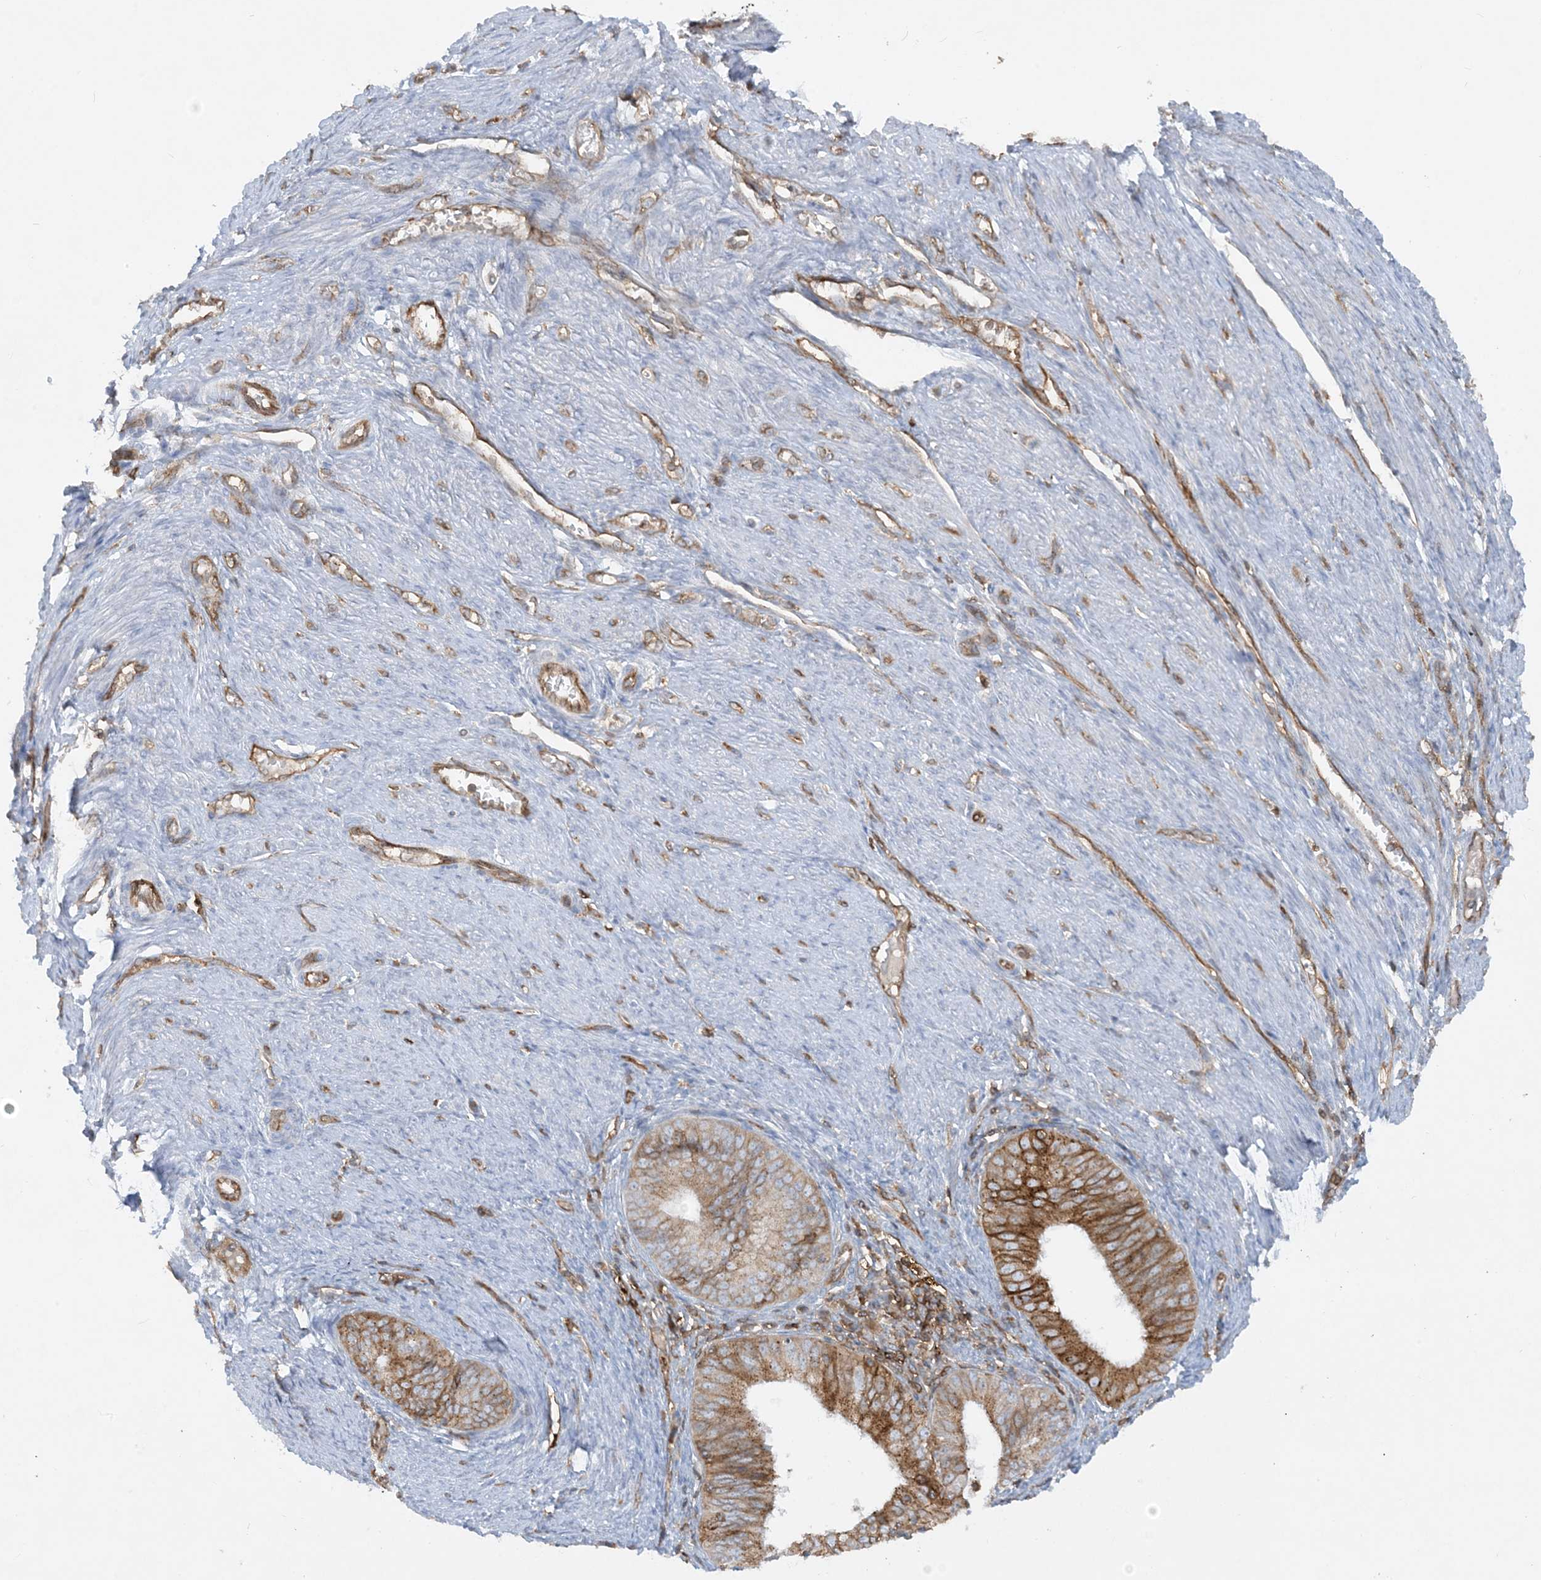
{"staining": {"intensity": "strong", "quantity": ">75%", "location": "cytoplasmic/membranous"}, "tissue": "endometrial cancer", "cell_type": "Tumor cells", "image_type": "cancer", "snomed": [{"axis": "morphology", "description": "Adenocarcinoma, NOS"}, {"axis": "topography", "description": "Endometrium"}], "caption": "Protein analysis of endometrial cancer tissue reveals strong cytoplasmic/membranous staining in approximately >75% of tumor cells.", "gene": "HLA-E", "patient": {"sex": "female", "age": 51}}